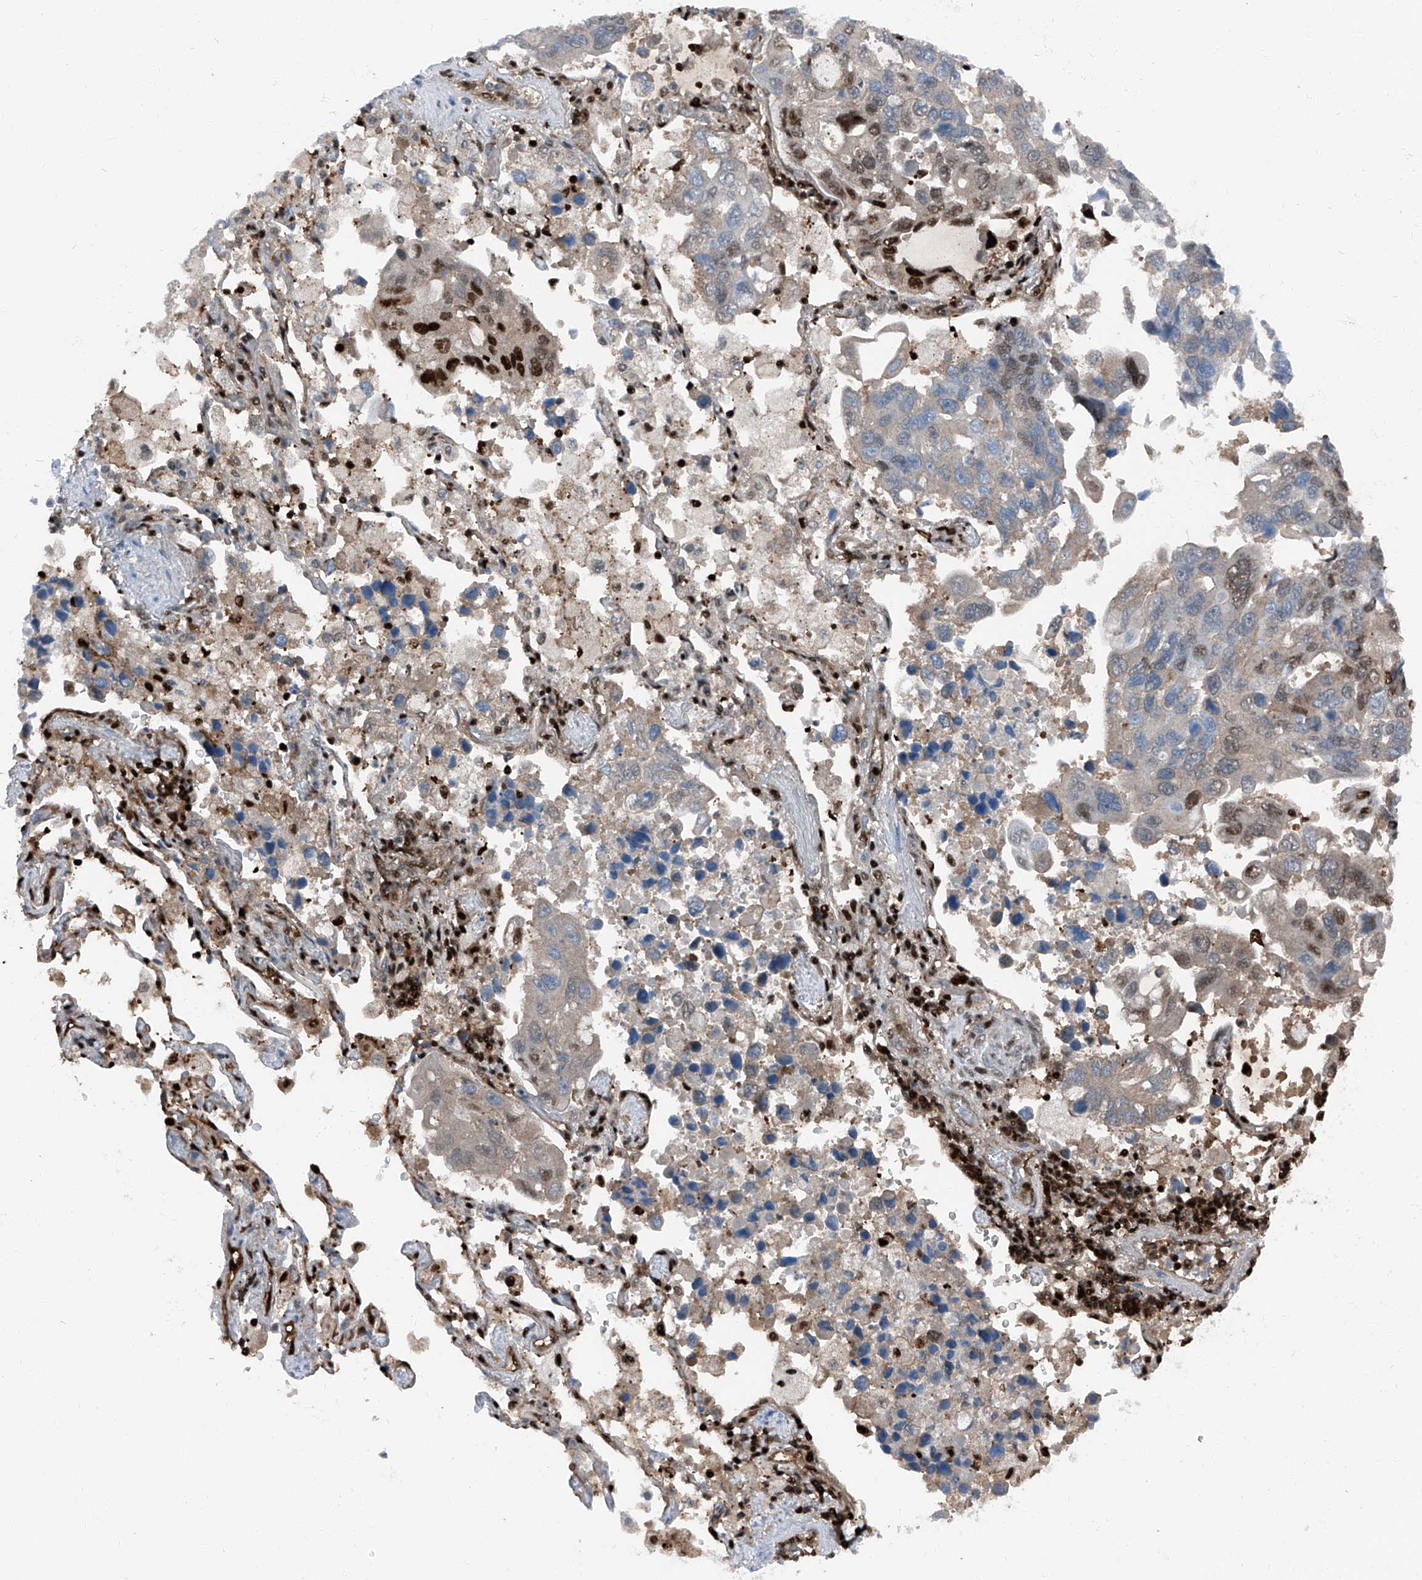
{"staining": {"intensity": "moderate", "quantity": "<25%", "location": "nuclear"}, "tissue": "lung cancer", "cell_type": "Tumor cells", "image_type": "cancer", "snomed": [{"axis": "morphology", "description": "Adenocarcinoma, NOS"}, {"axis": "topography", "description": "Lung"}], "caption": "Protein analysis of lung adenocarcinoma tissue shows moderate nuclear positivity in about <25% of tumor cells.", "gene": "PSMB10", "patient": {"sex": "male", "age": 64}}